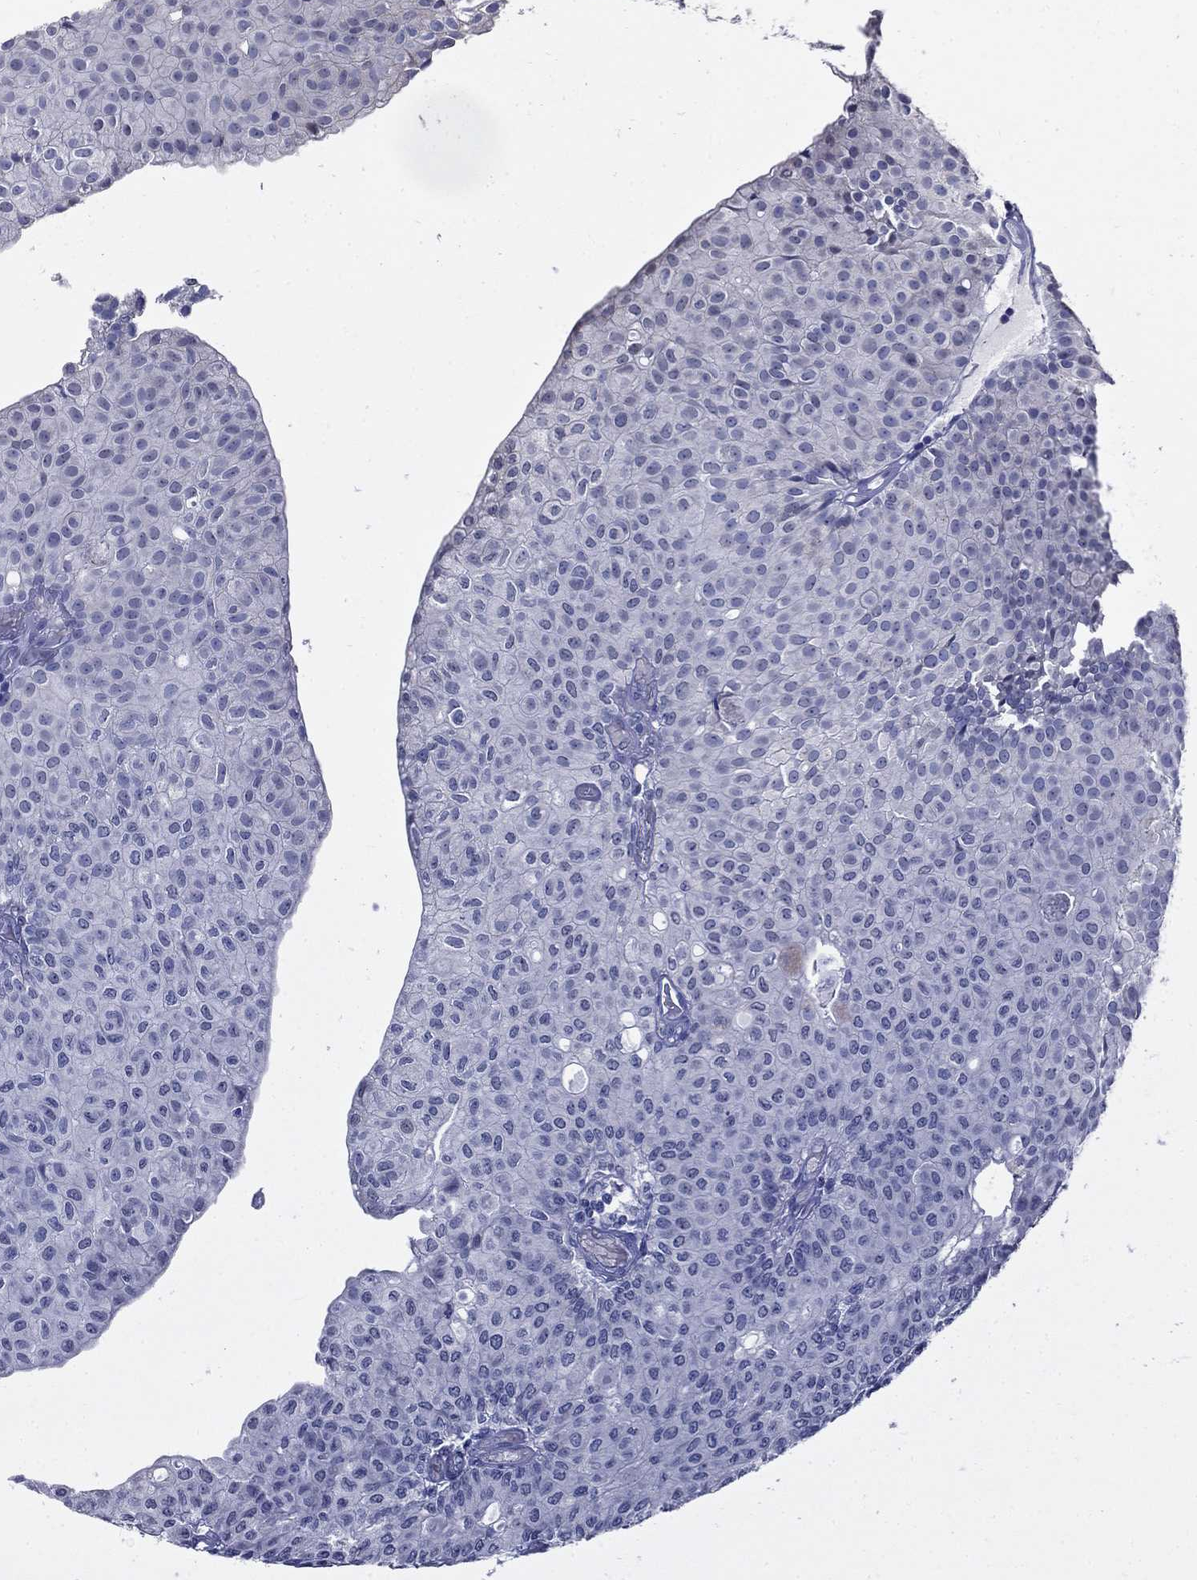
{"staining": {"intensity": "negative", "quantity": "none", "location": "none"}, "tissue": "urothelial cancer", "cell_type": "Tumor cells", "image_type": "cancer", "snomed": [{"axis": "morphology", "description": "Urothelial carcinoma, Low grade"}, {"axis": "topography", "description": "Urinary bladder"}], "caption": "Tumor cells show no significant expression in low-grade urothelial carcinoma. (DAB immunohistochemistry (IHC), high magnification).", "gene": "GUCA1A", "patient": {"sex": "male", "age": 89}}